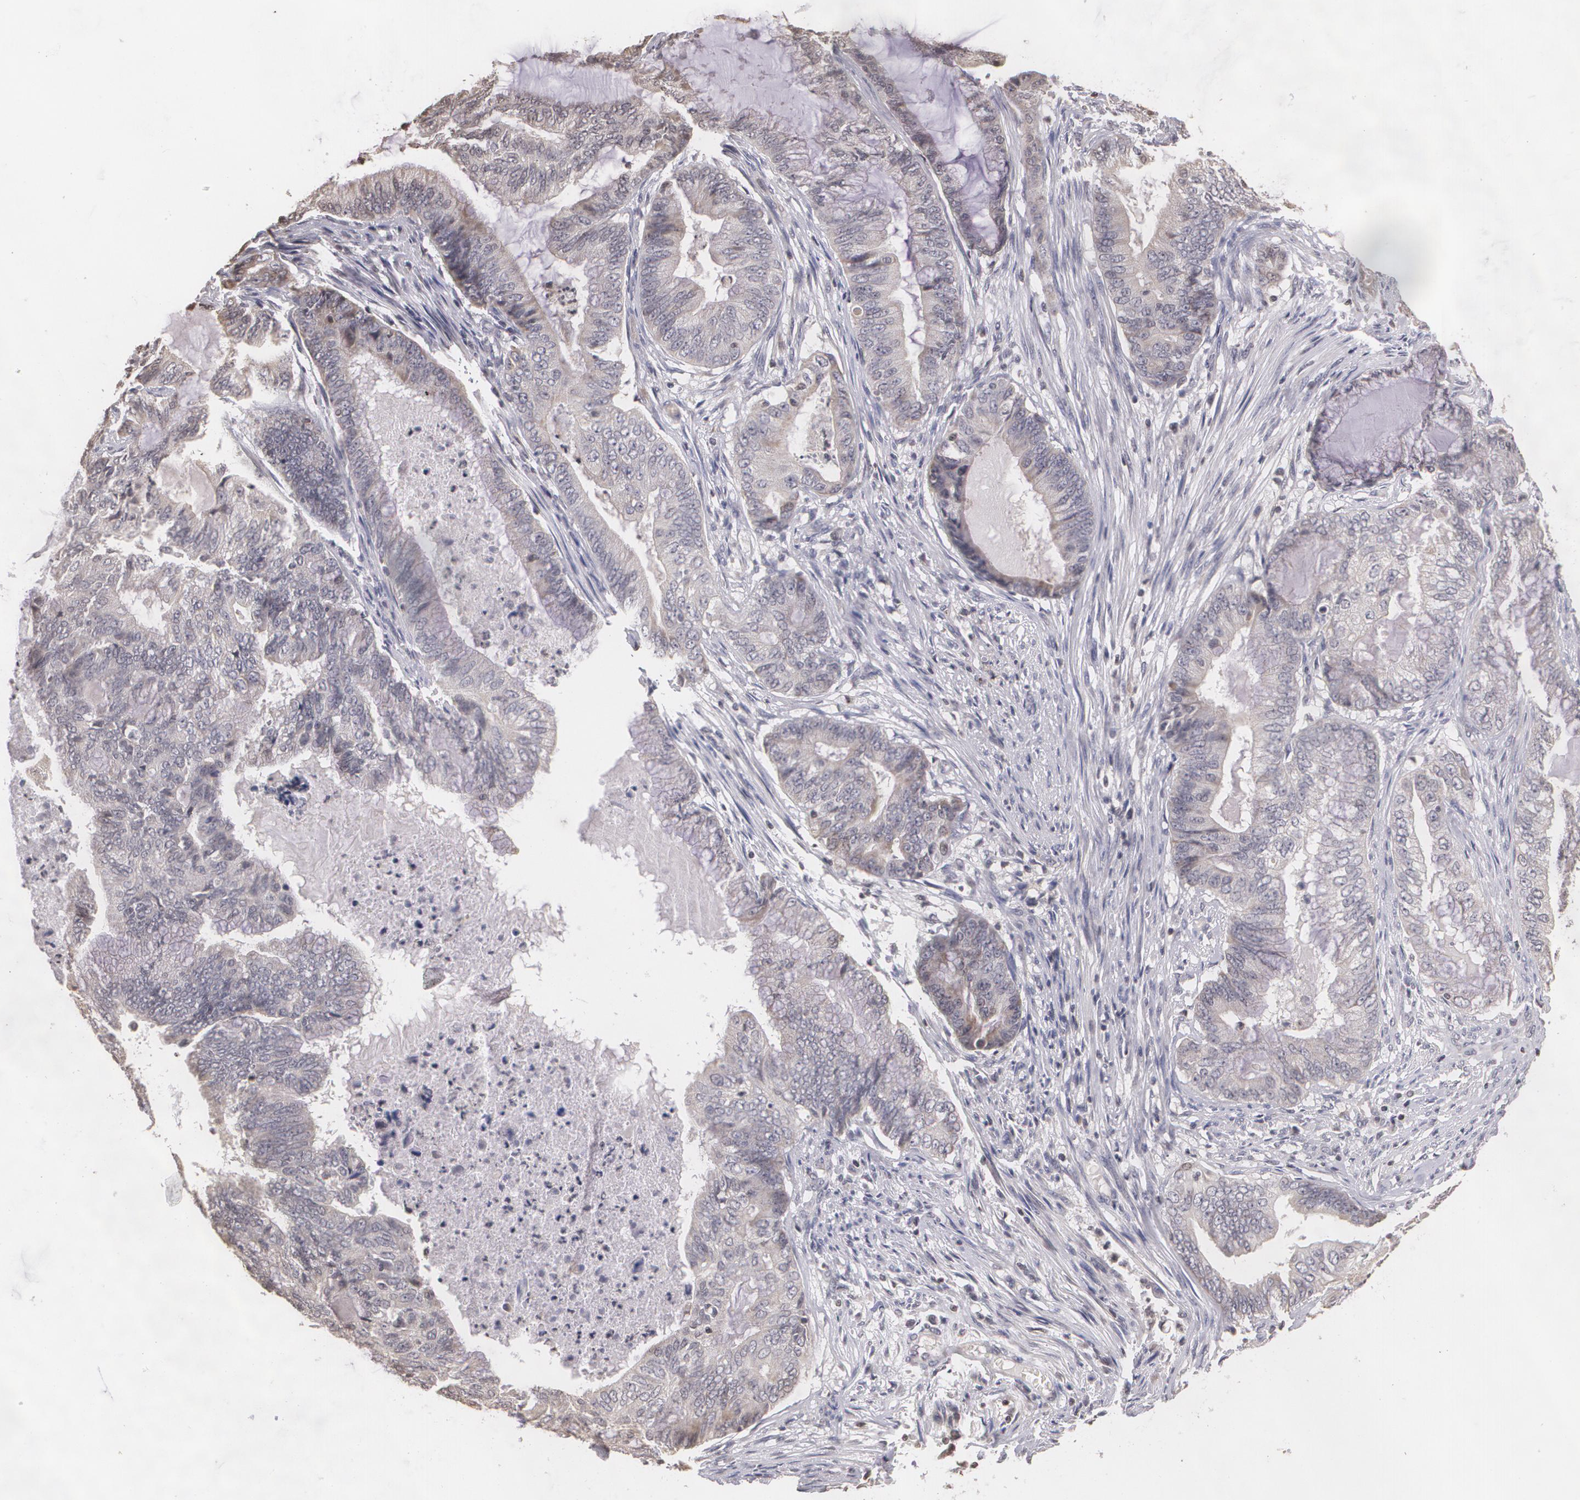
{"staining": {"intensity": "negative", "quantity": "none", "location": "none"}, "tissue": "endometrial cancer", "cell_type": "Tumor cells", "image_type": "cancer", "snomed": [{"axis": "morphology", "description": "Adenocarcinoma, NOS"}, {"axis": "topography", "description": "Endometrium"}], "caption": "Human endometrial cancer (adenocarcinoma) stained for a protein using immunohistochemistry displays no expression in tumor cells.", "gene": "THRB", "patient": {"sex": "female", "age": 63}}